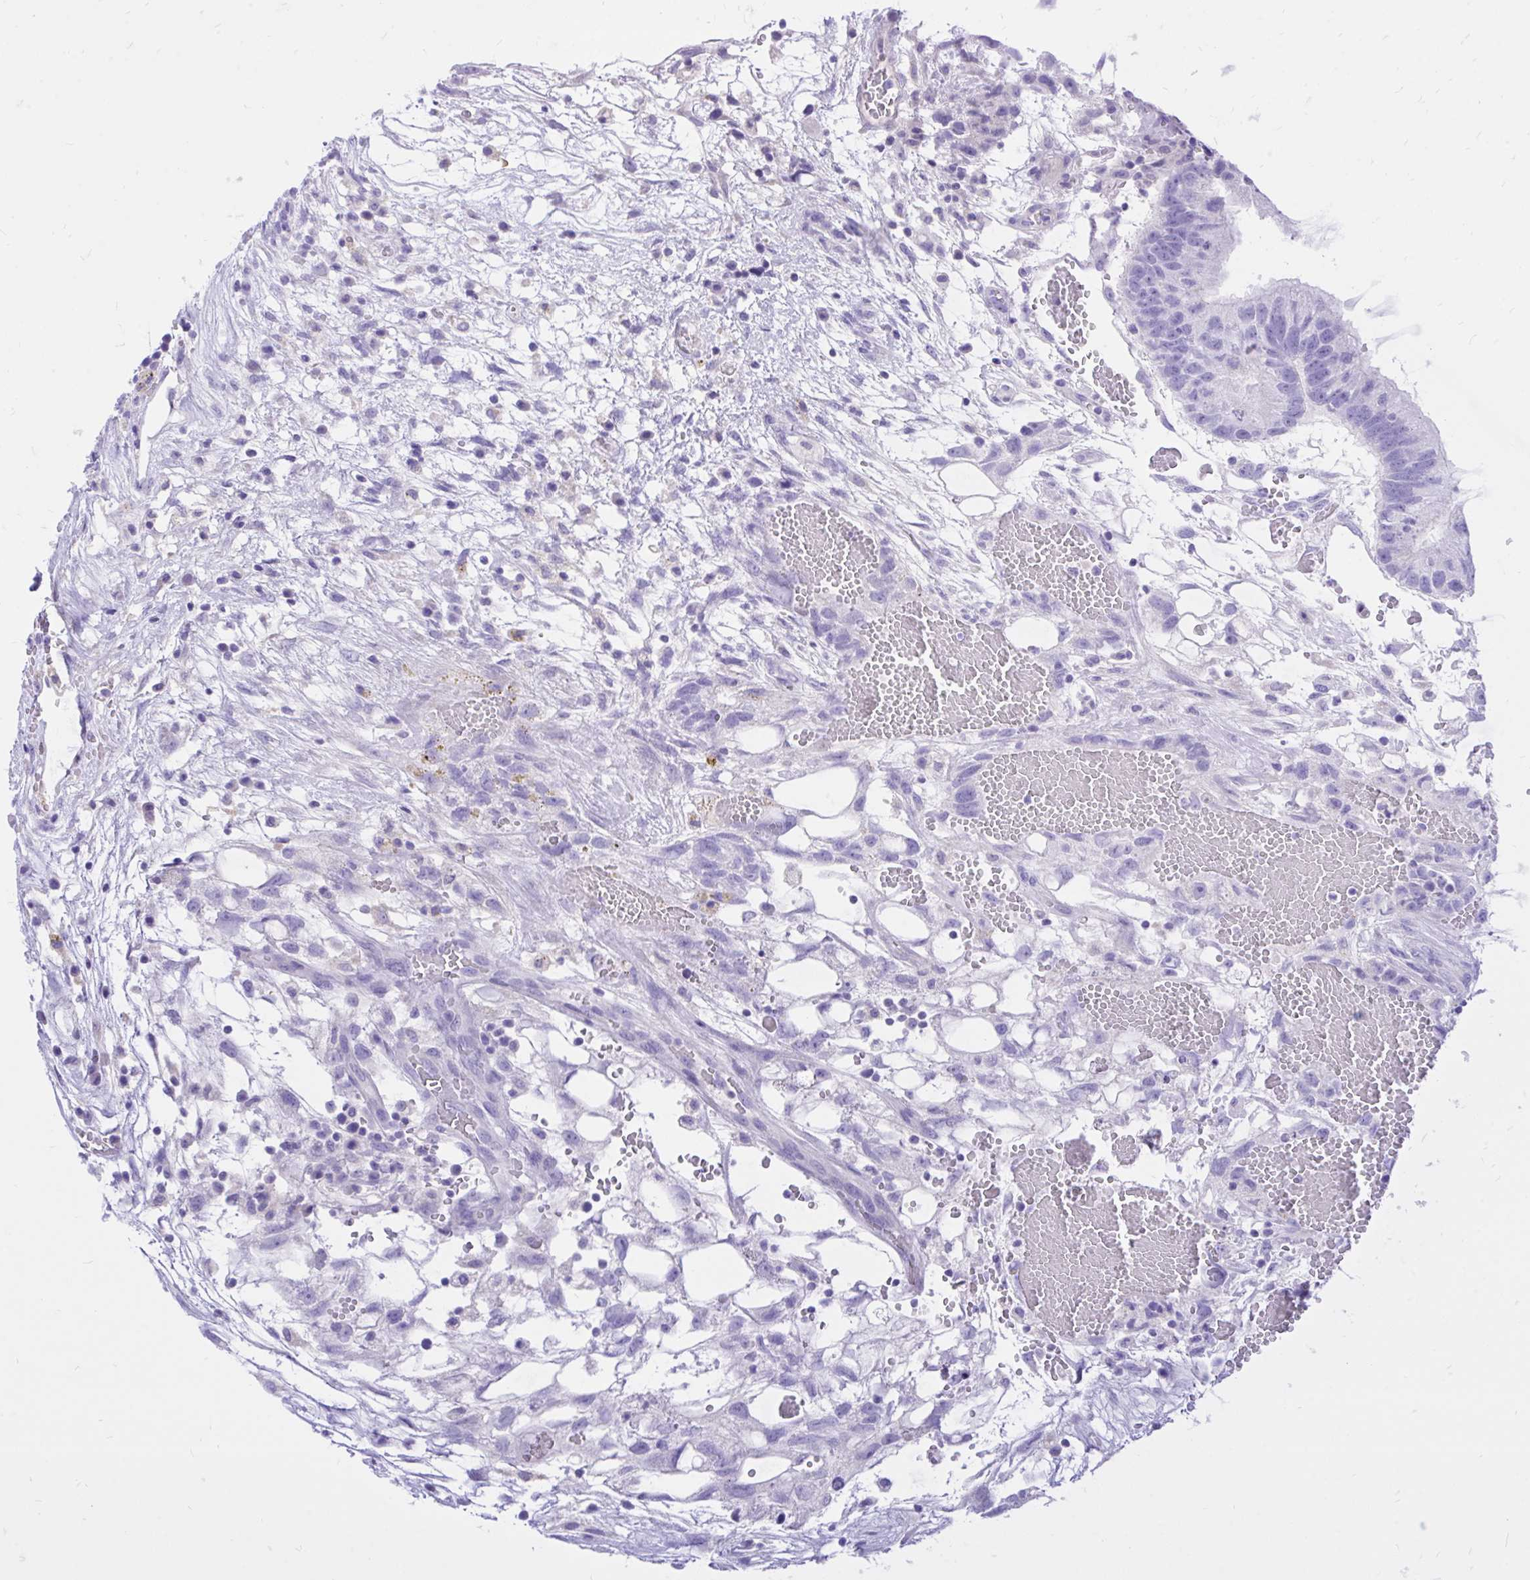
{"staining": {"intensity": "negative", "quantity": "none", "location": "none"}, "tissue": "testis cancer", "cell_type": "Tumor cells", "image_type": "cancer", "snomed": [{"axis": "morphology", "description": "Normal tissue, NOS"}, {"axis": "morphology", "description": "Carcinoma, Embryonal, NOS"}, {"axis": "topography", "description": "Testis"}], "caption": "The IHC micrograph has no significant expression in tumor cells of testis cancer (embryonal carcinoma) tissue. Nuclei are stained in blue.", "gene": "MON1A", "patient": {"sex": "male", "age": 32}}